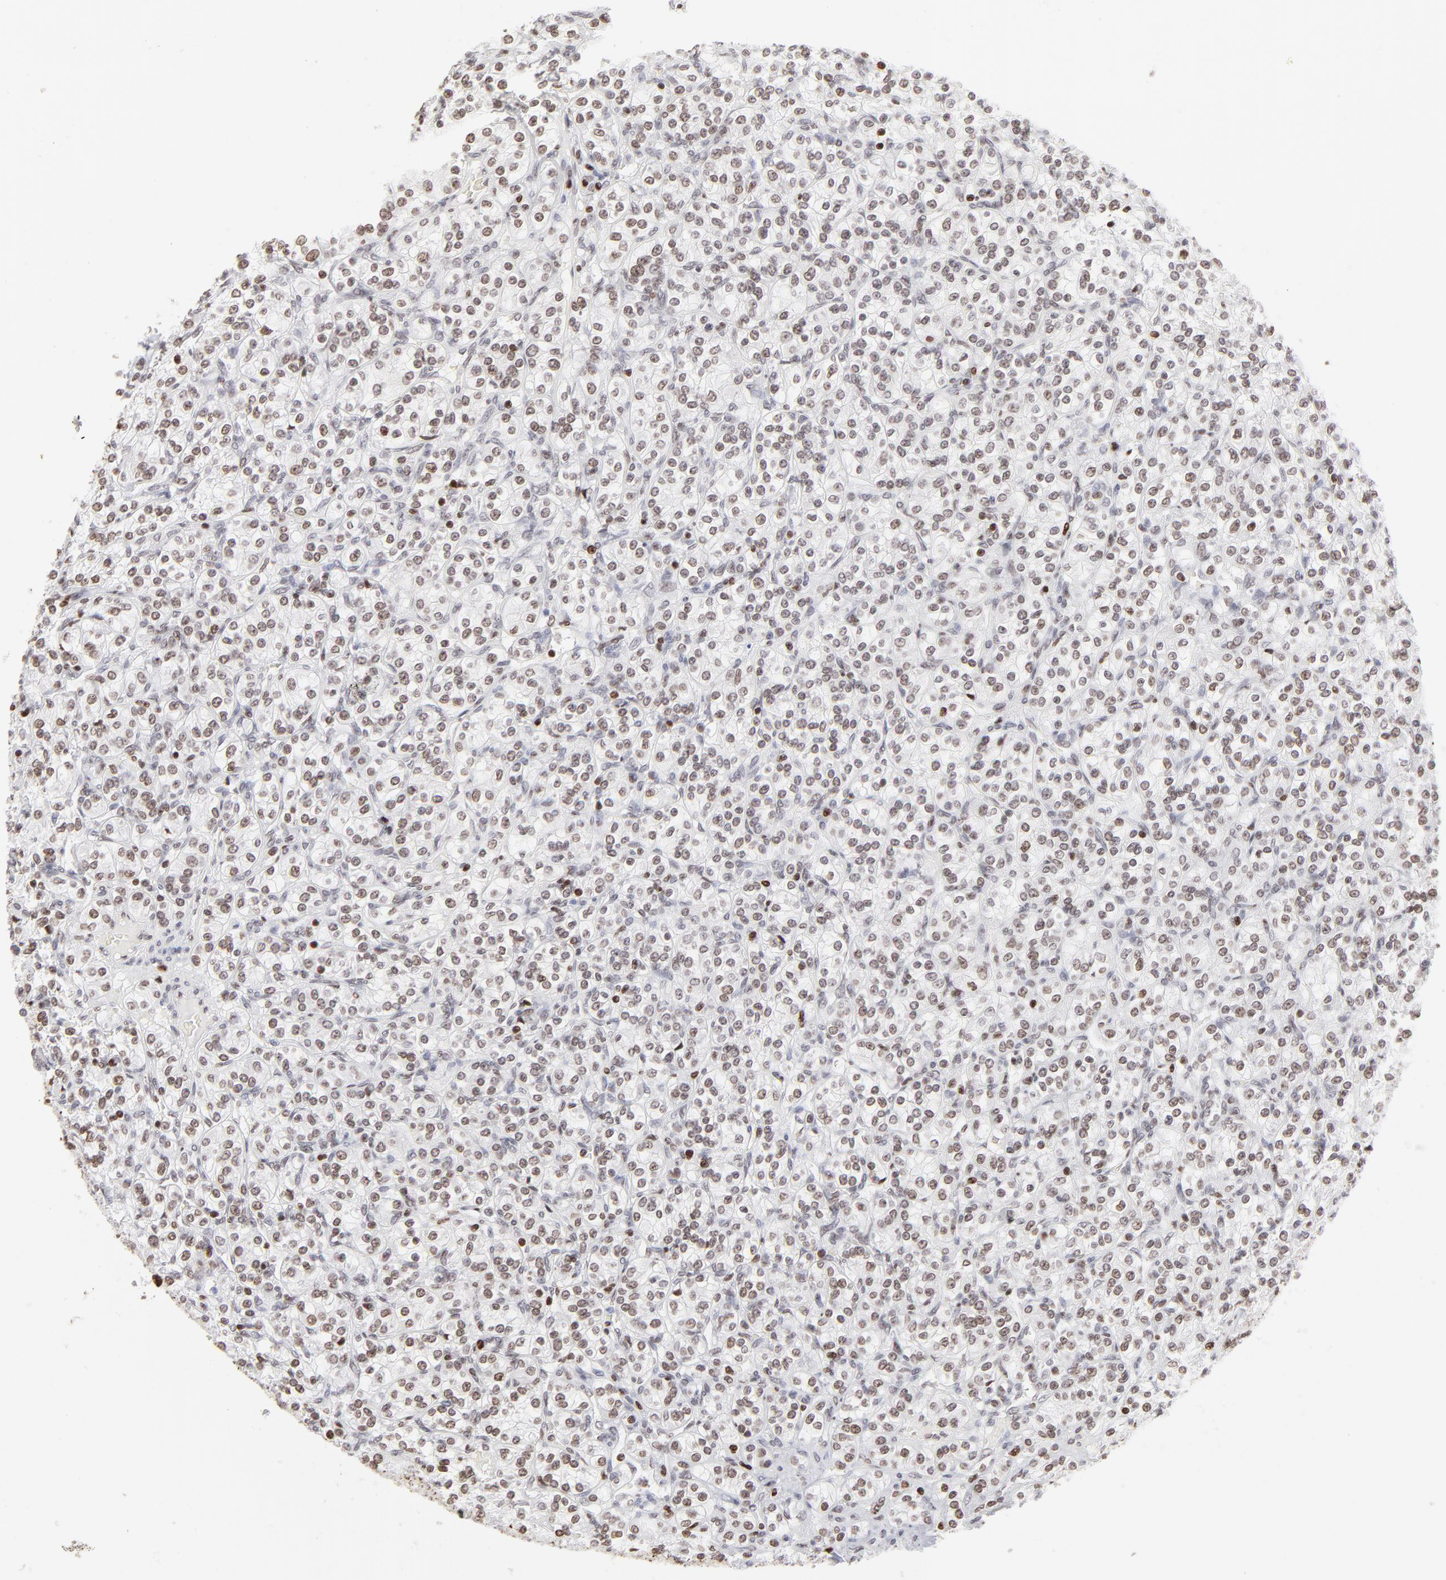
{"staining": {"intensity": "weak", "quantity": "25%-75%", "location": "nuclear"}, "tissue": "renal cancer", "cell_type": "Tumor cells", "image_type": "cancer", "snomed": [{"axis": "morphology", "description": "Adenocarcinoma, NOS"}, {"axis": "topography", "description": "Kidney"}], "caption": "Adenocarcinoma (renal) stained with a protein marker exhibits weak staining in tumor cells.", "gene": "PARP1", "patient": {"sex": "male", "age": 77}}